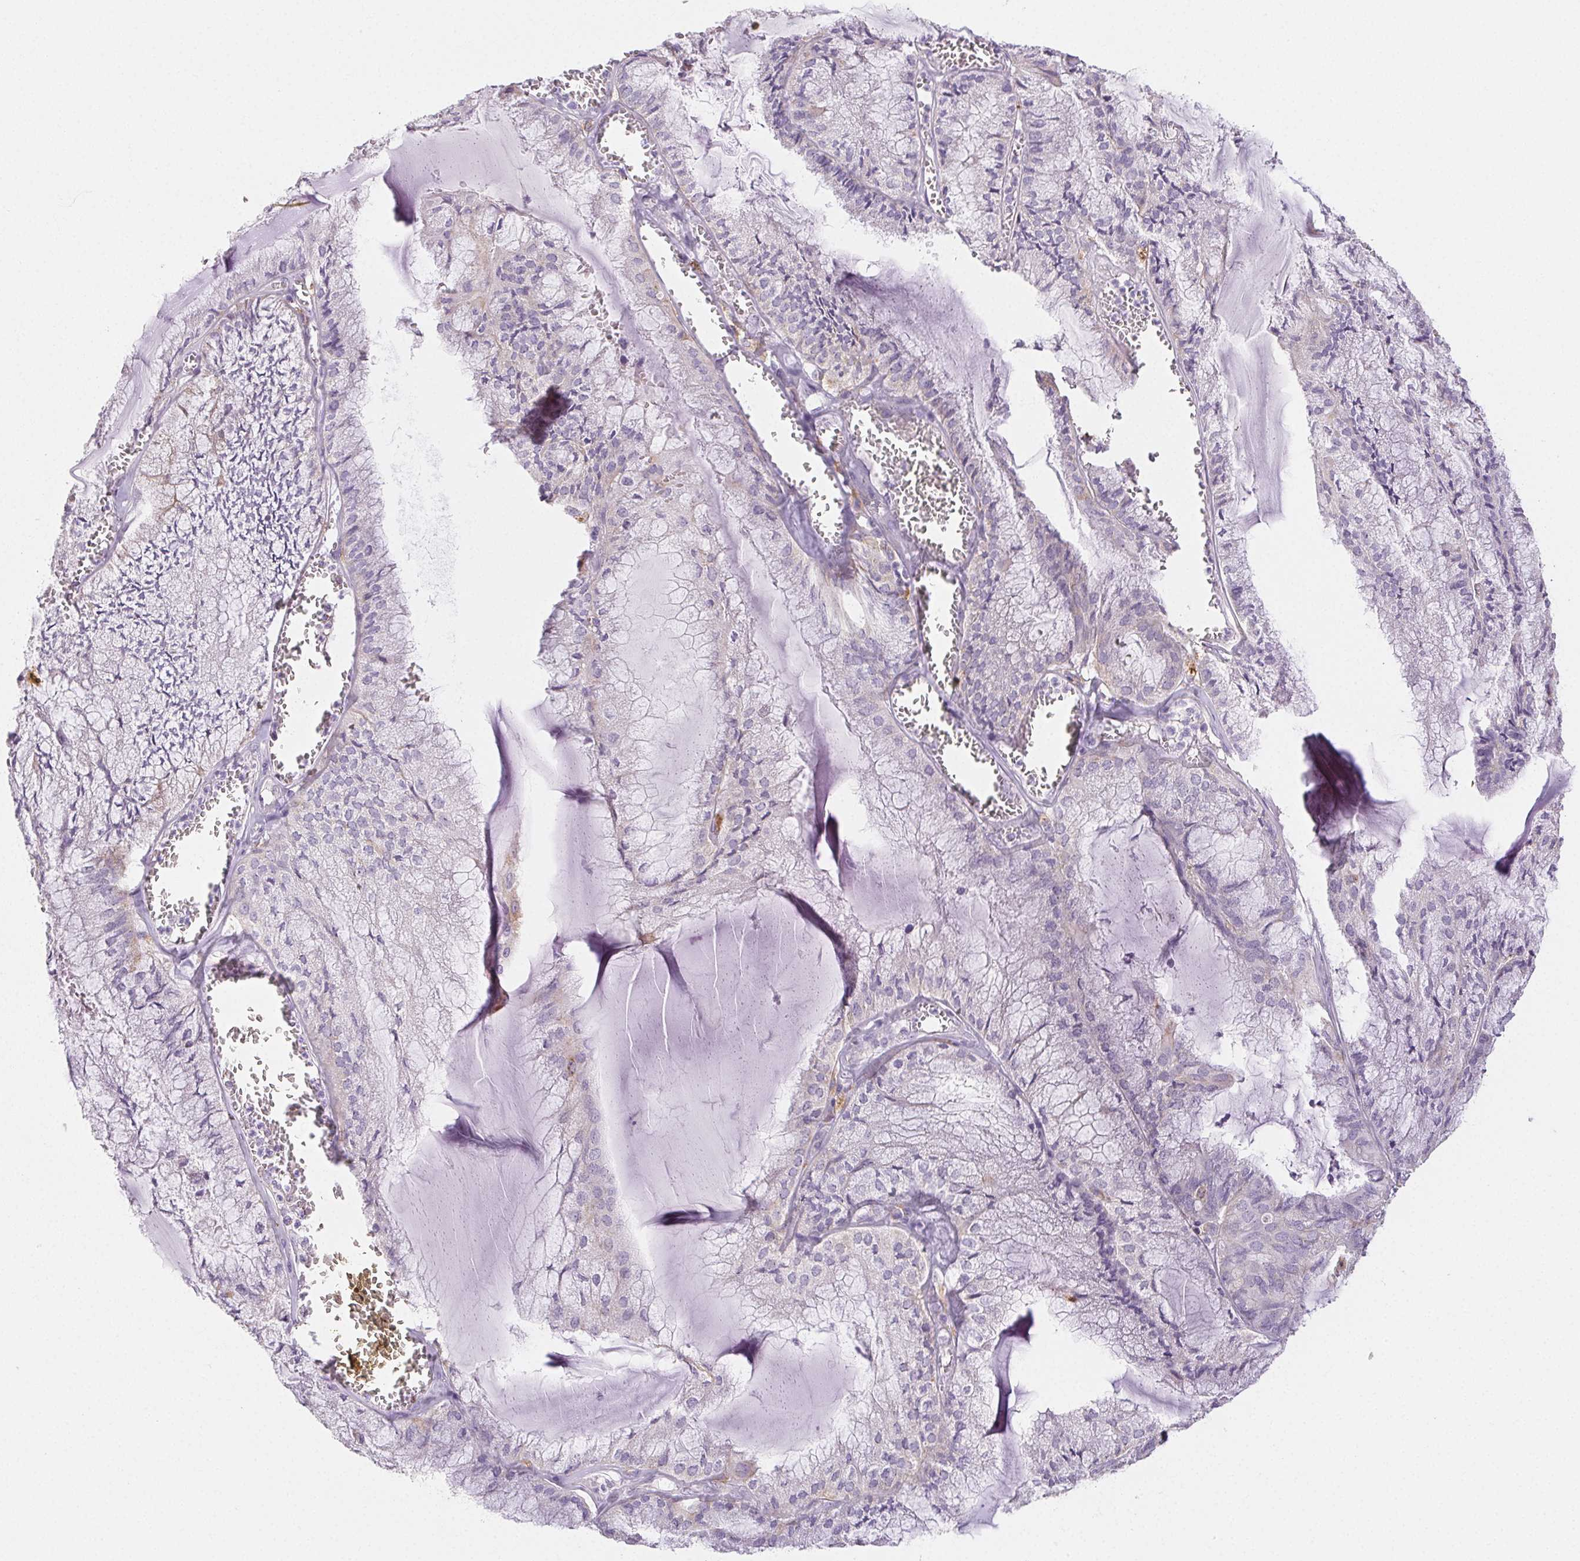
{"staining": {"intensity": "negative", "quantity": "none", "location": "none"}, "tissue": "endometrial cancer", "cell_type": "Tumor cells", "image_type": "cancer", "snomed": [{"axis": "morphology", "description": "Carcinoma, NOS"}, {"axis": "topography", "description": "Endometrium"}], "caption": "Immunohistochemistry (IHC) image of neoplastic tissue: endometrial carcinoma stained with DAB shows no significant protein positivity in tumor cells. (DAB (3,3'-diaminobenzidine) immunohistochemistry (IHC) with hematoxylin counter stain).", "gene": "LIPA", "patient": {"sex": "female", "age": 62}}